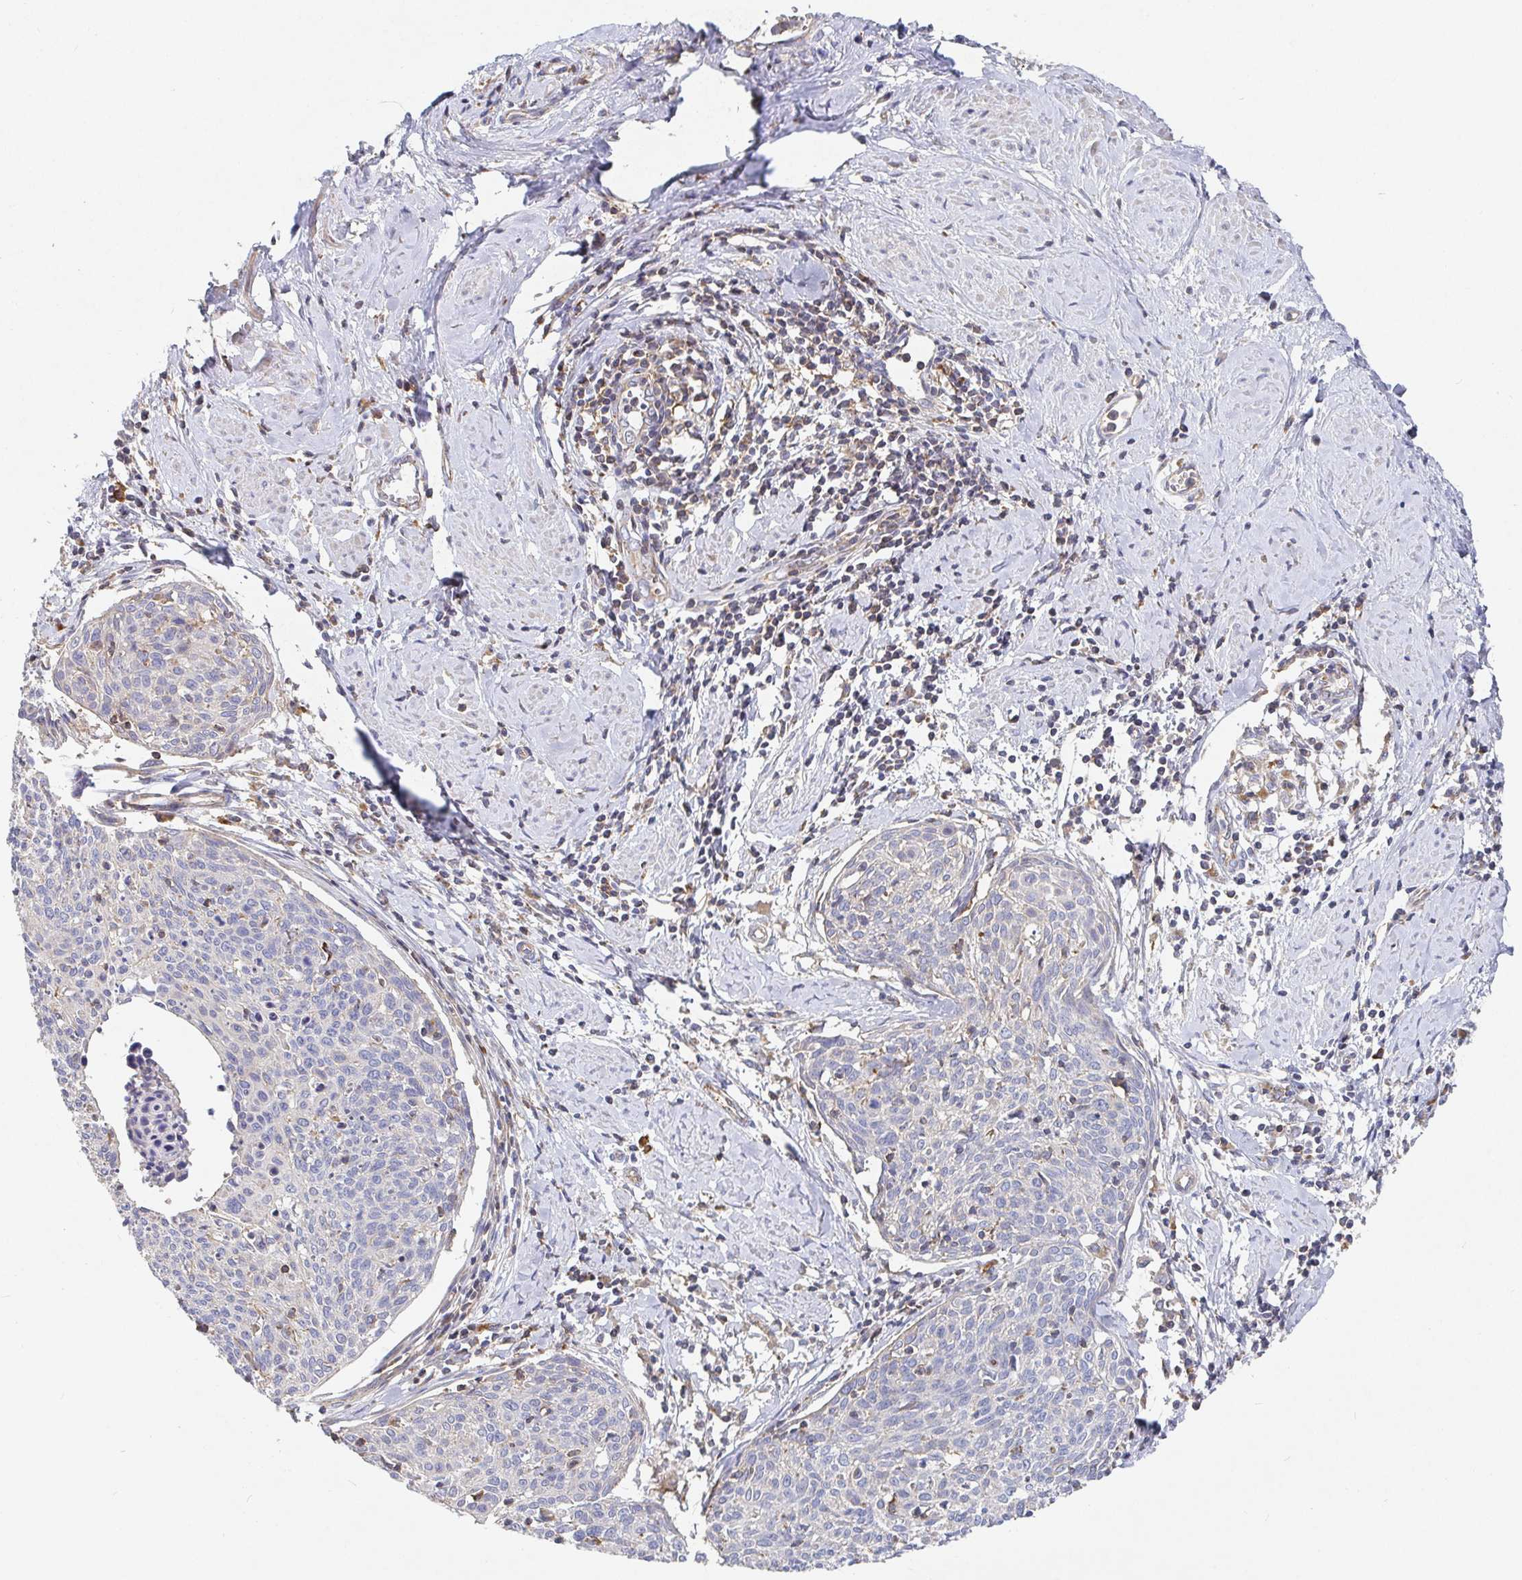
{"staining": {"intensity": "negative", "quantity": "none", "location": "none"}, "tissue": "cervical cancer", "cell_type": "Tumor cells", "image_type": "cancer", "snomed": [{"axis": "morphology", "description": "Squamous cell carcinoma, NOS"}, {"axis": "topography", "description": "Cervix"}], "caption": "Immunohistochemistry (IHC) histopathology image of neoplastic tissue: cervical cancer stained with DAB (3,3'-diaminobenzidine) demonstrates no significant protein expression in tumor cells. Nuclei are stained in blue.", "gene": "IRAK2", "patient": {"sex": "female", "age": 49}}